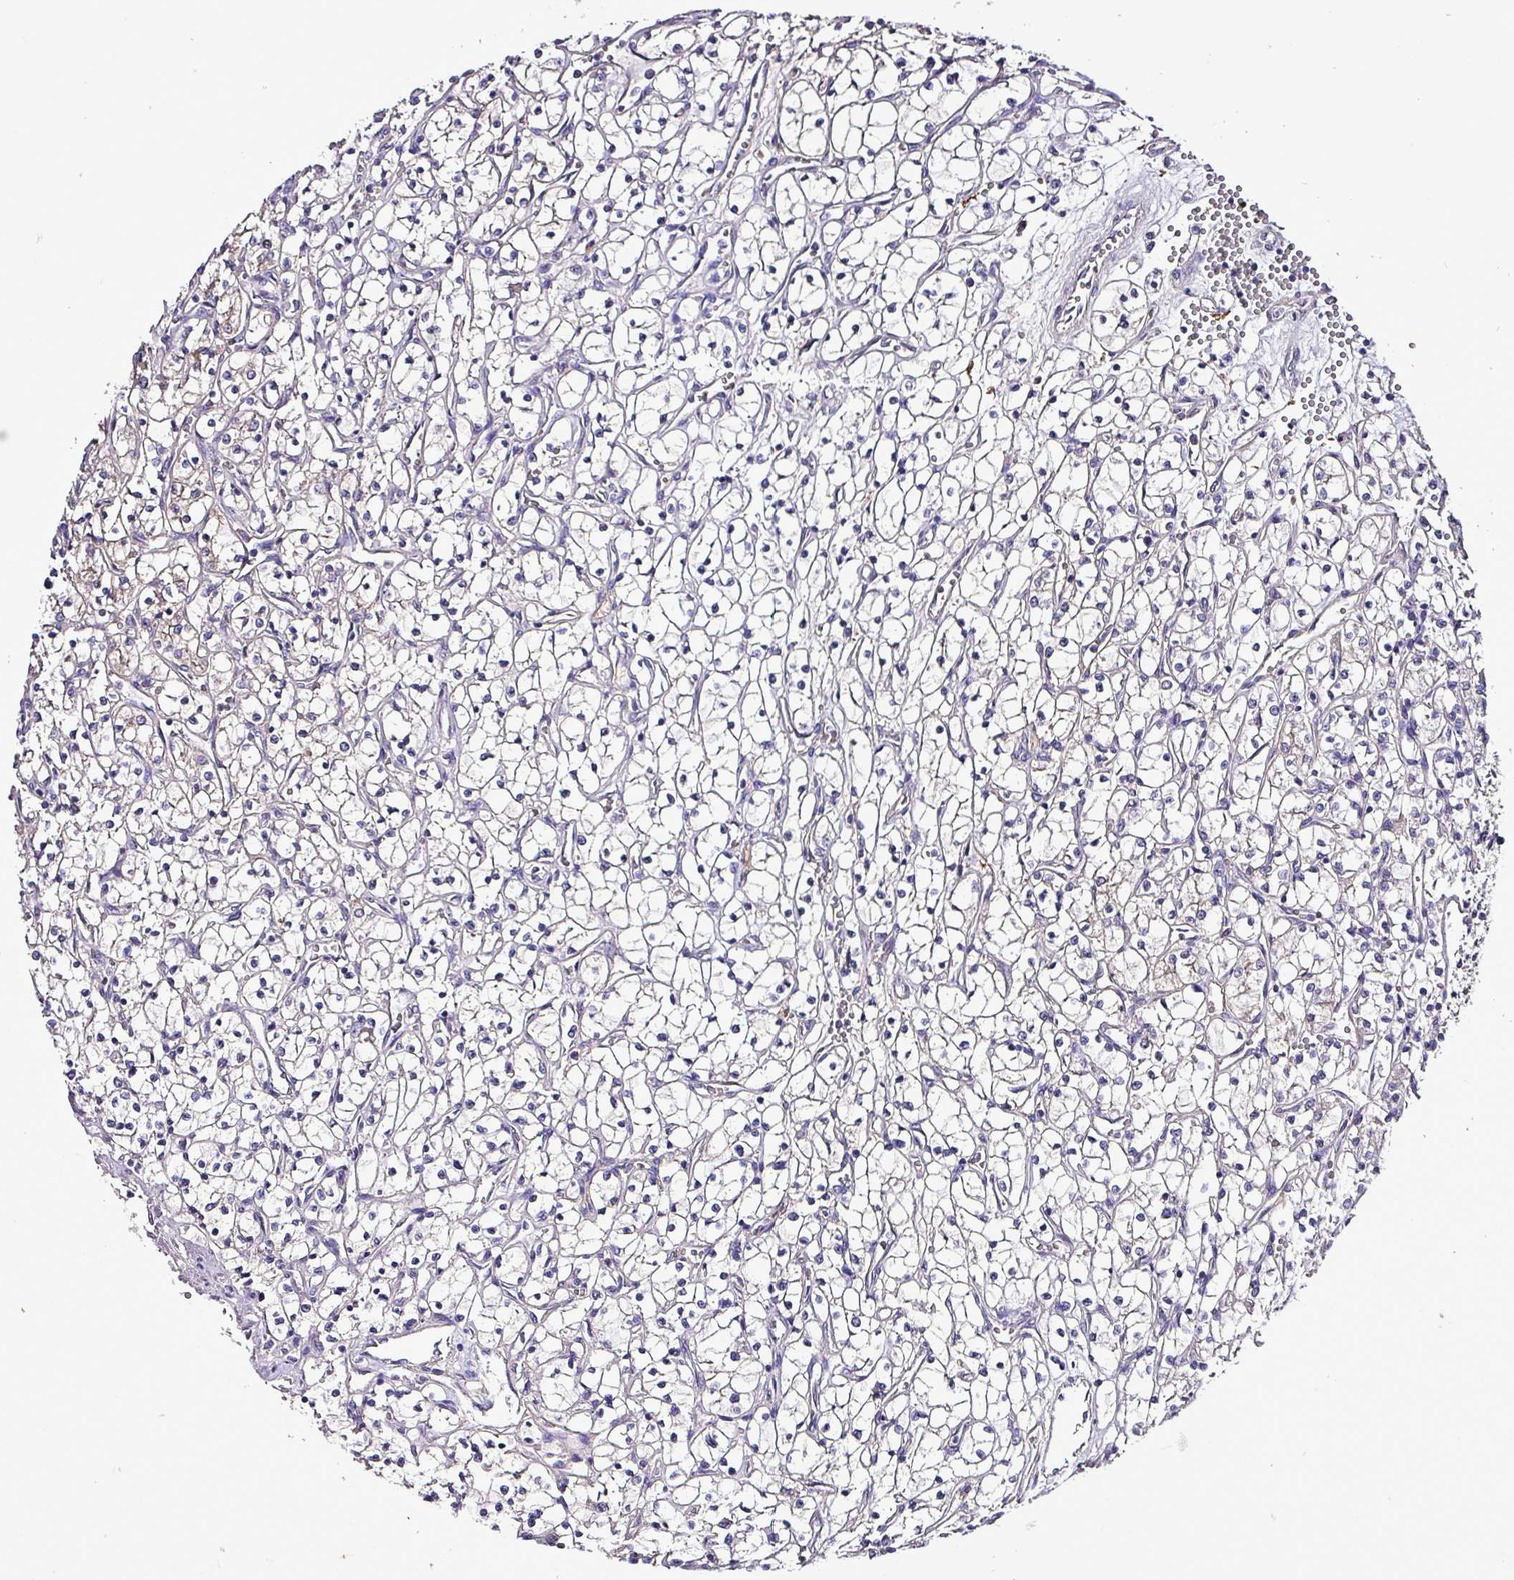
{"staining": {"intensity": "weak", "quantity": "<25%", "location": "cytoplasmic/membranous"}, "tissue": "renal cancer", "cell_type": "Tumor cells", "image_type": "cancer", "snomed": [{"axis": "morphology", "description": "Adenocarcinoma, NOS"}, {"axis": "topography", "description": "Kidney"}], "caption": "A histopathology image of renal adenocarcinoma stained for a protein reveals no brown staining in tumor cells. (Stains: DAB (3,3'-diaminobenzidine) immunohistochemistry with hematoxylin counter stain, Microscopy: brightfield microscopy at high magnification).", "gene": "HP", "patient": {"sex": "female", "age": 69}}